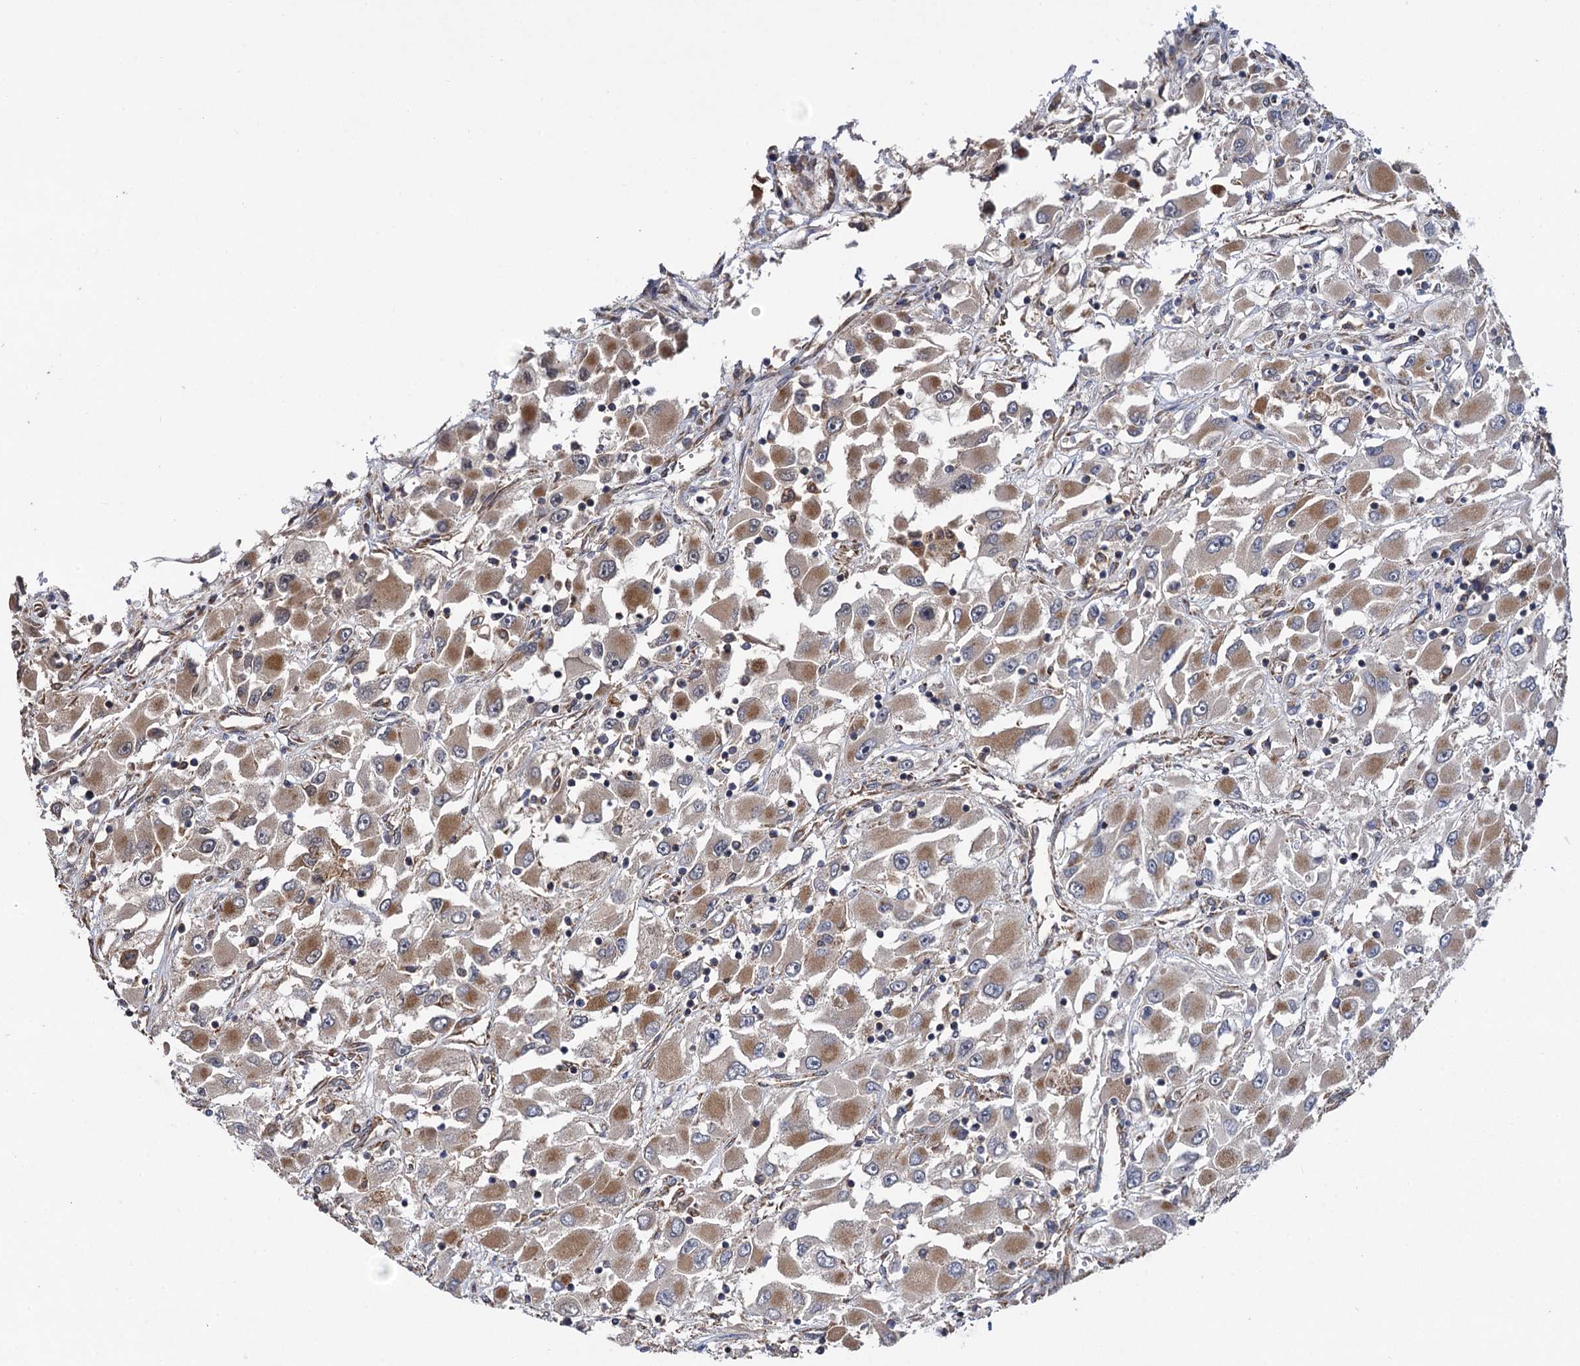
{"staining": {"intensity": "moderate", "quantity": "25%-75%", "location": "cytoplasmic/membranous"}, "tissue": "renal cancer", "cell_type": "Tumor cells", "image_type": "cancer", "snomed": [{"axis": "morphology", "description": "Adenocarcinoma, NOS"}, {"axis": "topography", "description": "Kidney"}], "caption": "Approximately 25%-75% of tumor cells in renal adenocarcinoma show moderate cytoplasmic/membranous protein expression as visualized by brown immunohistochemical staining.", "gene": "HAUS1", "patient": {"sex": "female", "age": 52}}